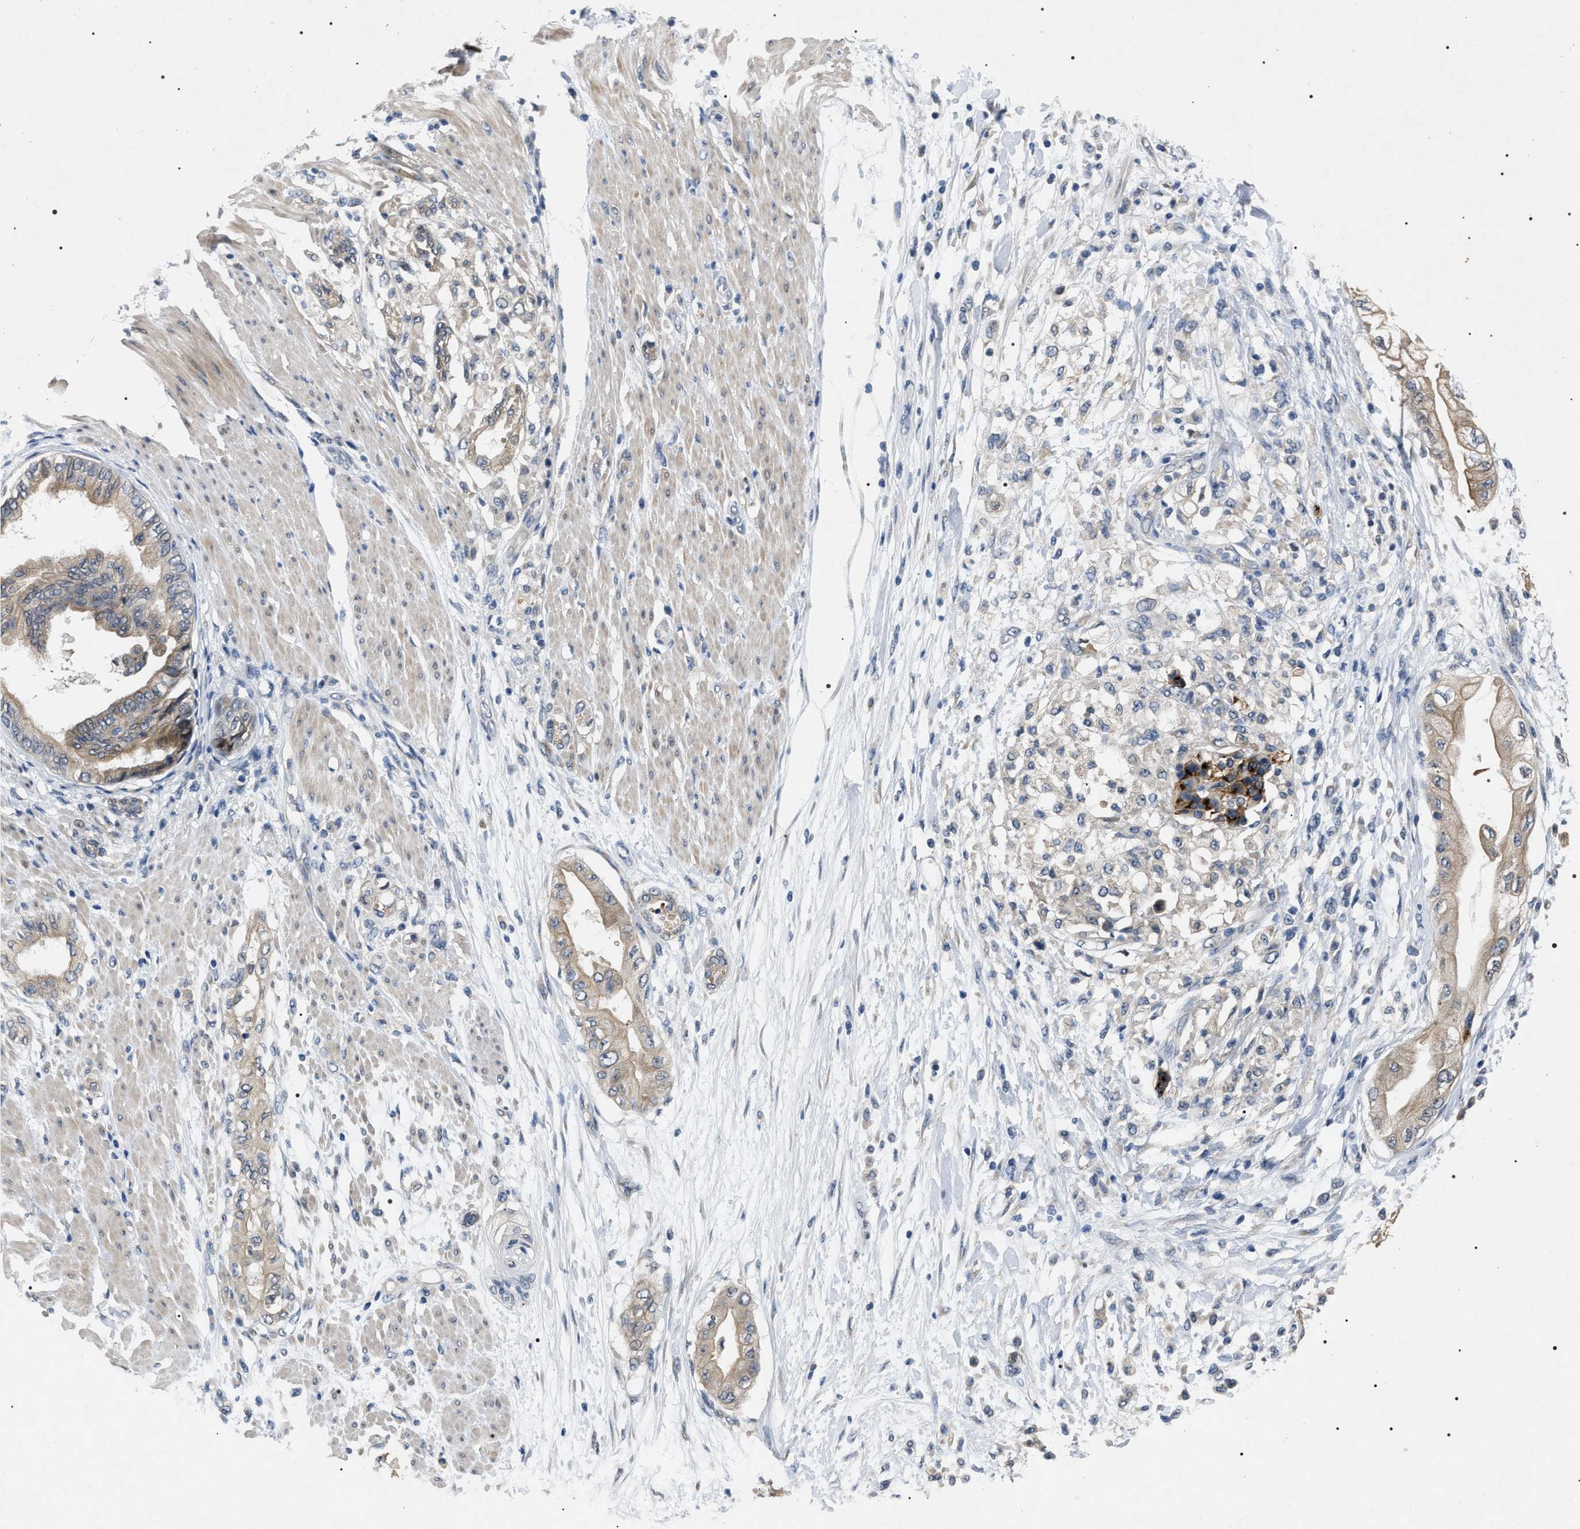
{"staining": {"intensity": "negative", "quantity": "none", "location": "none"}, "tissue": "adipose tissue", "cell_type": "Adipocytes", "image_type": "normal", "snomed": [{"axis": "morphology", "description": "Normal tissue, NOS"}, {"axis": "morphology", "description": "Adenocarcinoma, NOS"}, {"axis": "topography", "description": "Duodenum"}, {"axis": "topography", "description": "Peripheral nerve tissue"}], "caption": "DAB immunohistochemical staining of normal adipose tissue exhibits no significant expression in adipocytes.", "gene": "IFT81", "patient": {"sex": "female", "age": 60}}